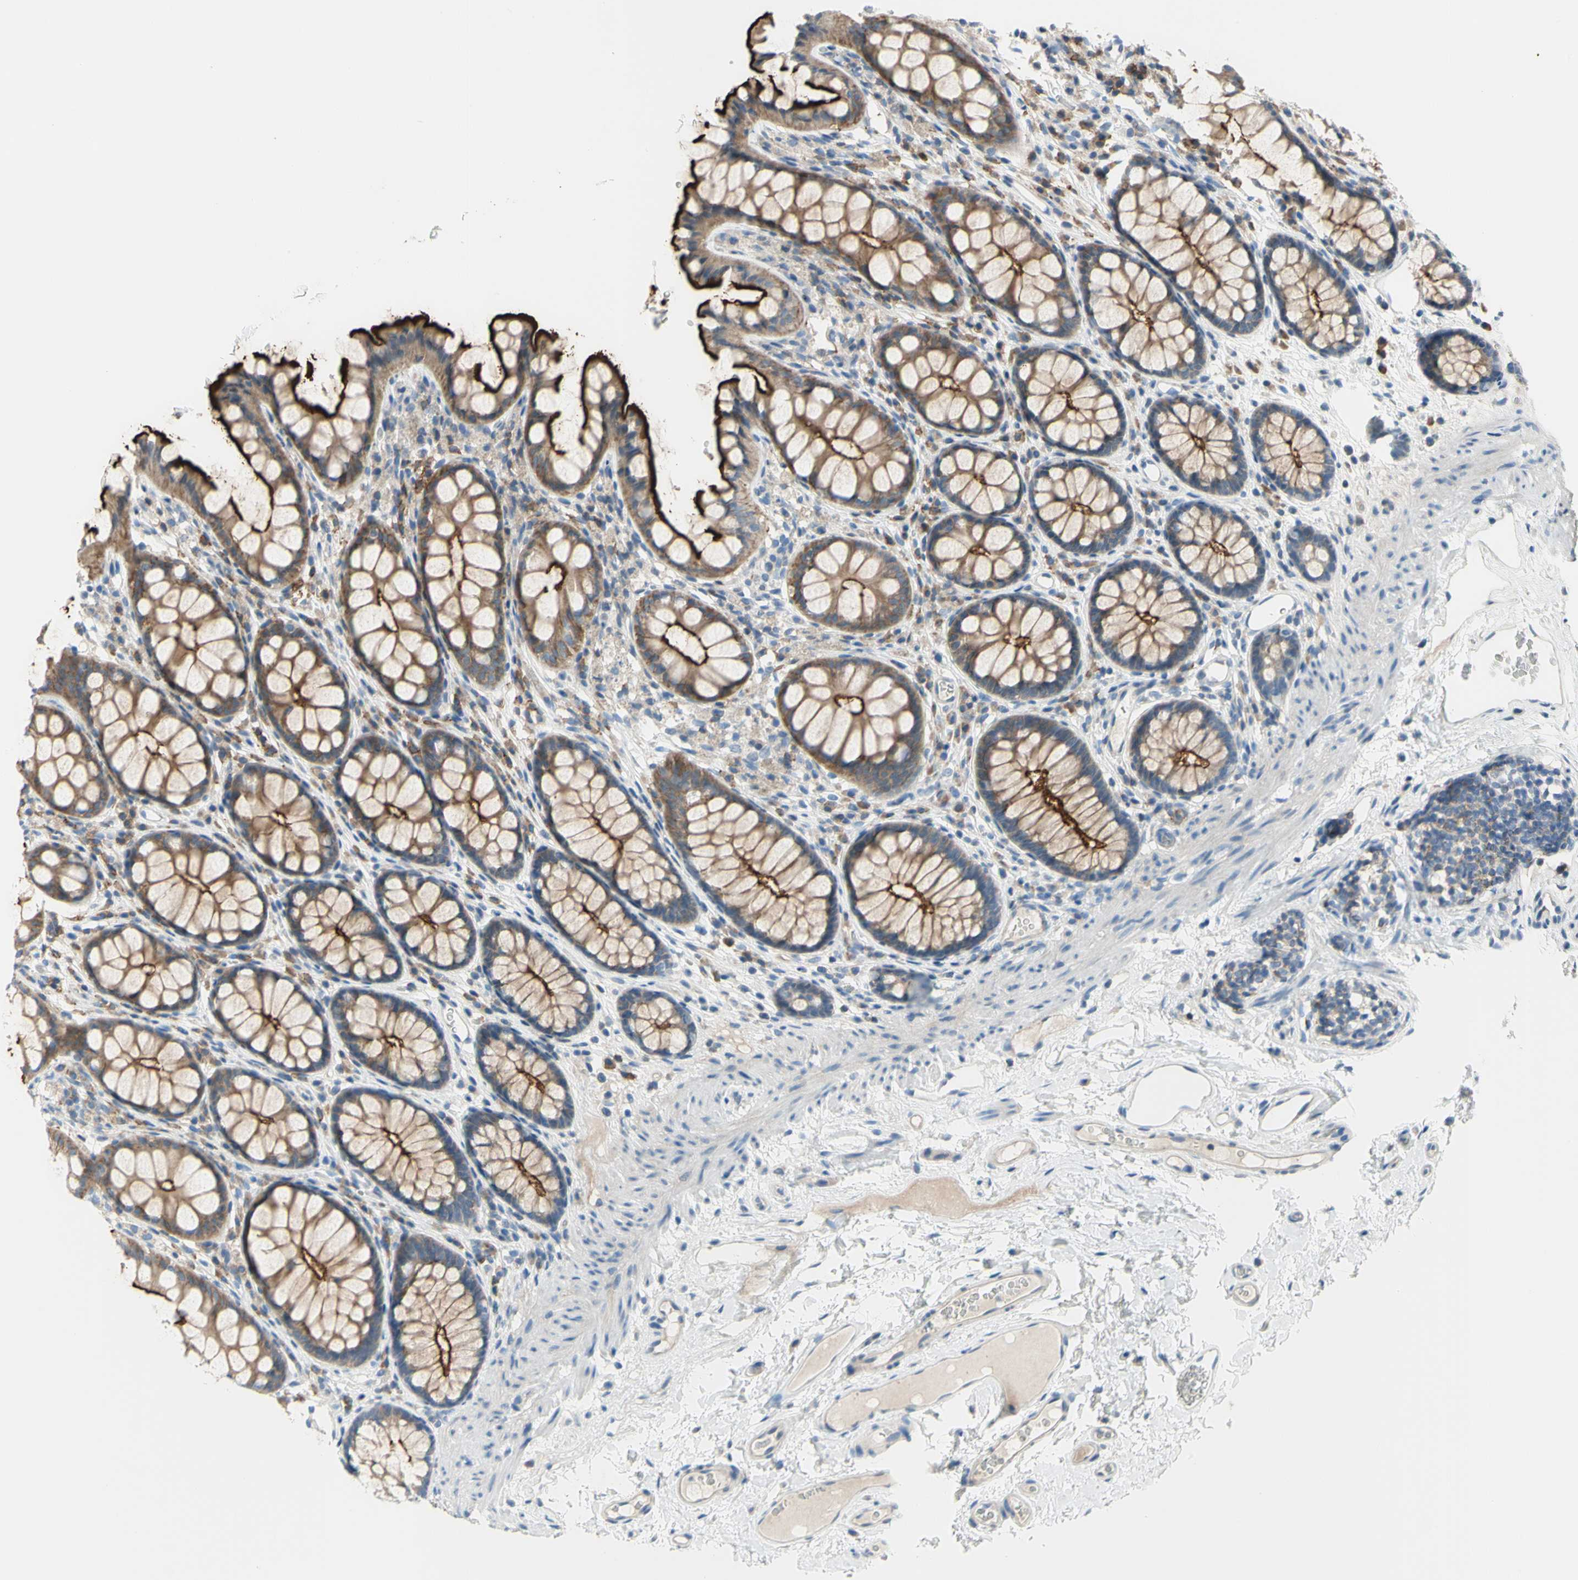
{"staining": {"intensity": "negative", "quantity": "none", "location": "none"}, "tissue": "colon", "cell_type": "Endothelial cells", "image_type": "normal", "snomed": [{"axis": "morphology", "description": "Normal tissue, NOS"}, {"axis": "topography", "description": "Colon"}], "caption": "Immunohistochemistry image of unremarkable colon: colon stained with DAB (3,3'-diaminobenzidine) reveals no significant protein staining in endothelial cells.", "gene": "MUC1", "patient": {"sex": "female", "age": 55}}